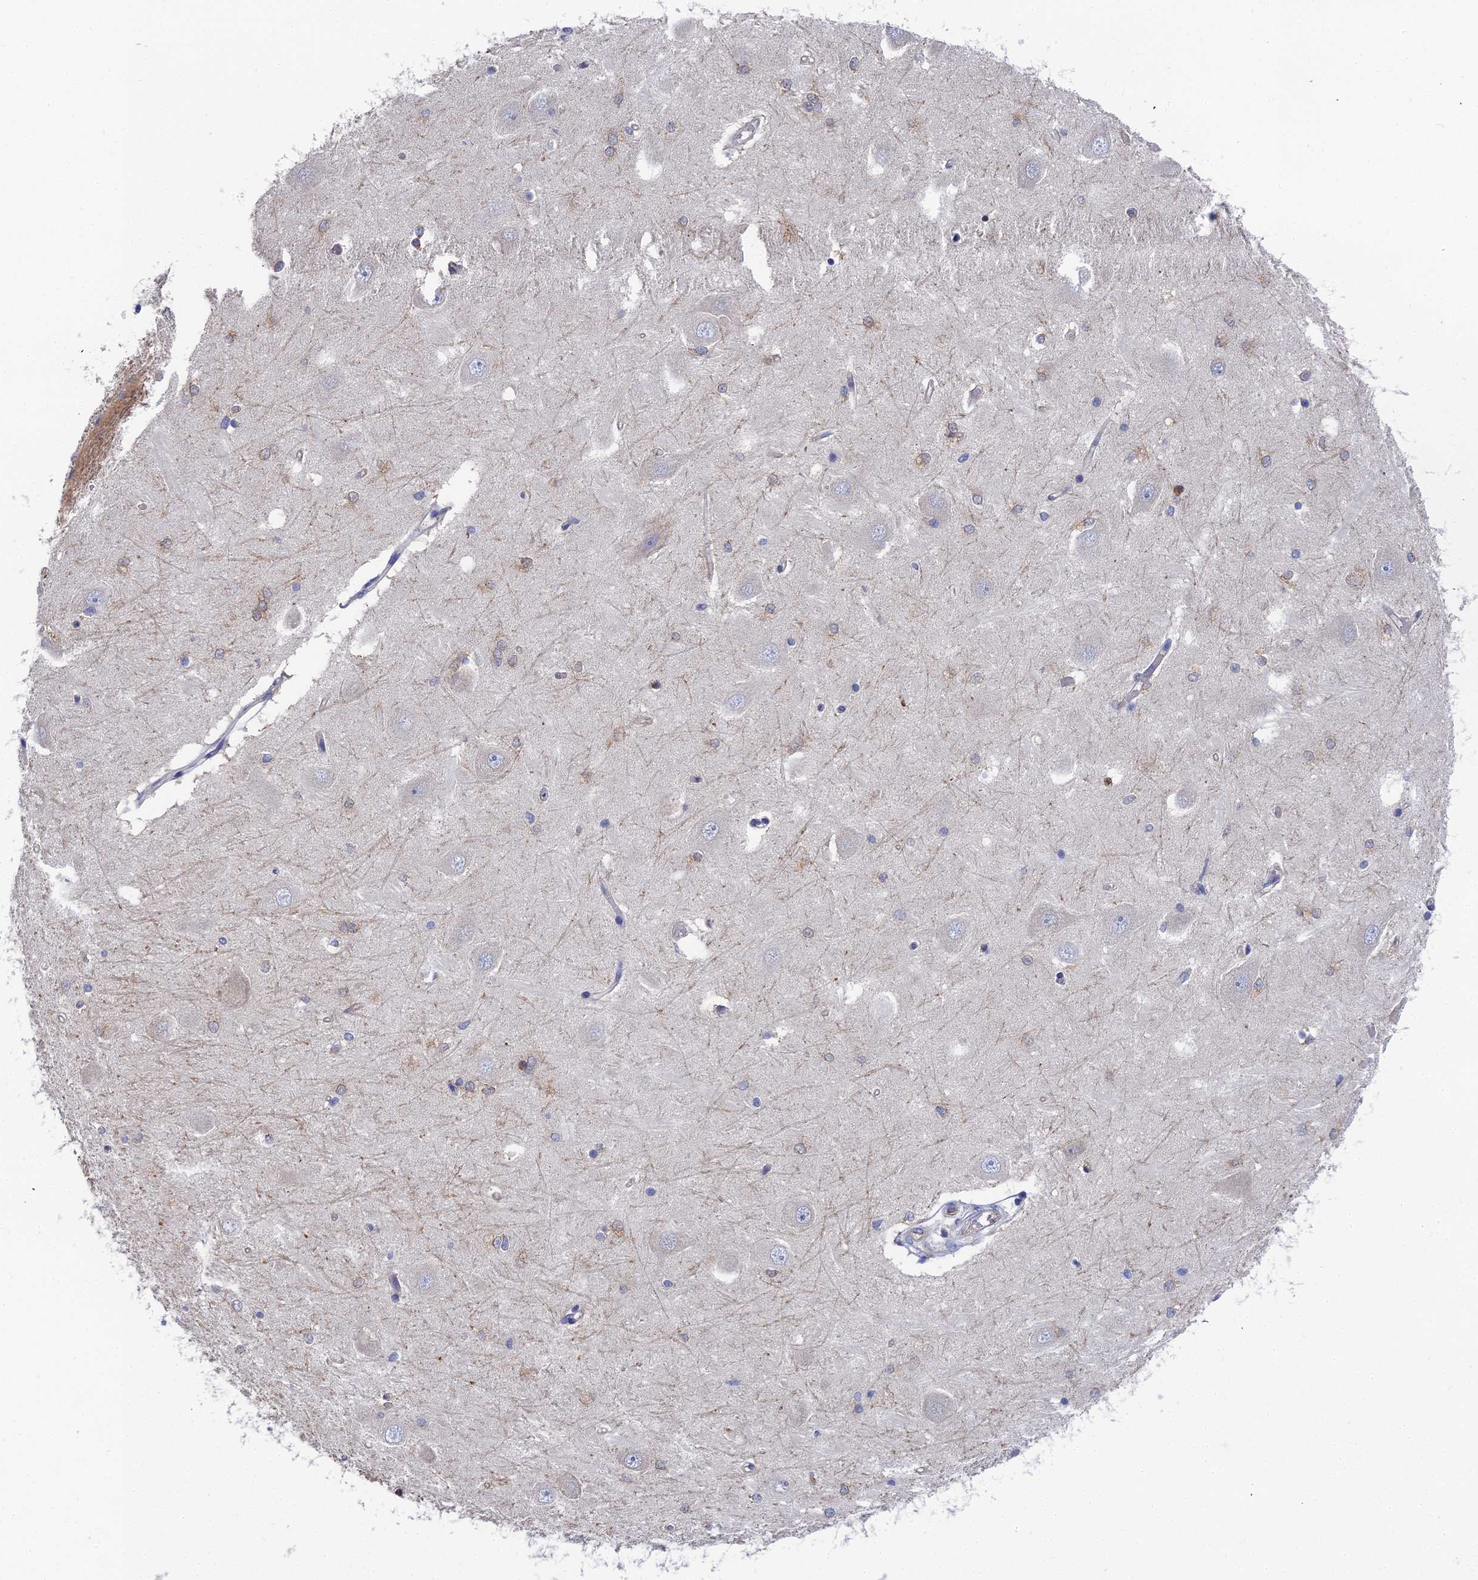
{"staining": {"intensity": "negative", "quantity": "none", "location": "none"}, "tissue": "hippocampus", "cell_type": "Glial cells", "image_type": "normal", "snomed": [{"axis": "morphology", "description": "Normal tissue, NOS"}, {"axis": "topography", "description": "Hippocampus"}], "caption": "IHC histopathology image of benign hippocampus: hippocampus stained with DAB exhibits no significant protein positivity in glial cells.", "gene": "RDX", "patient": {"sex": "male", "age": 45}}